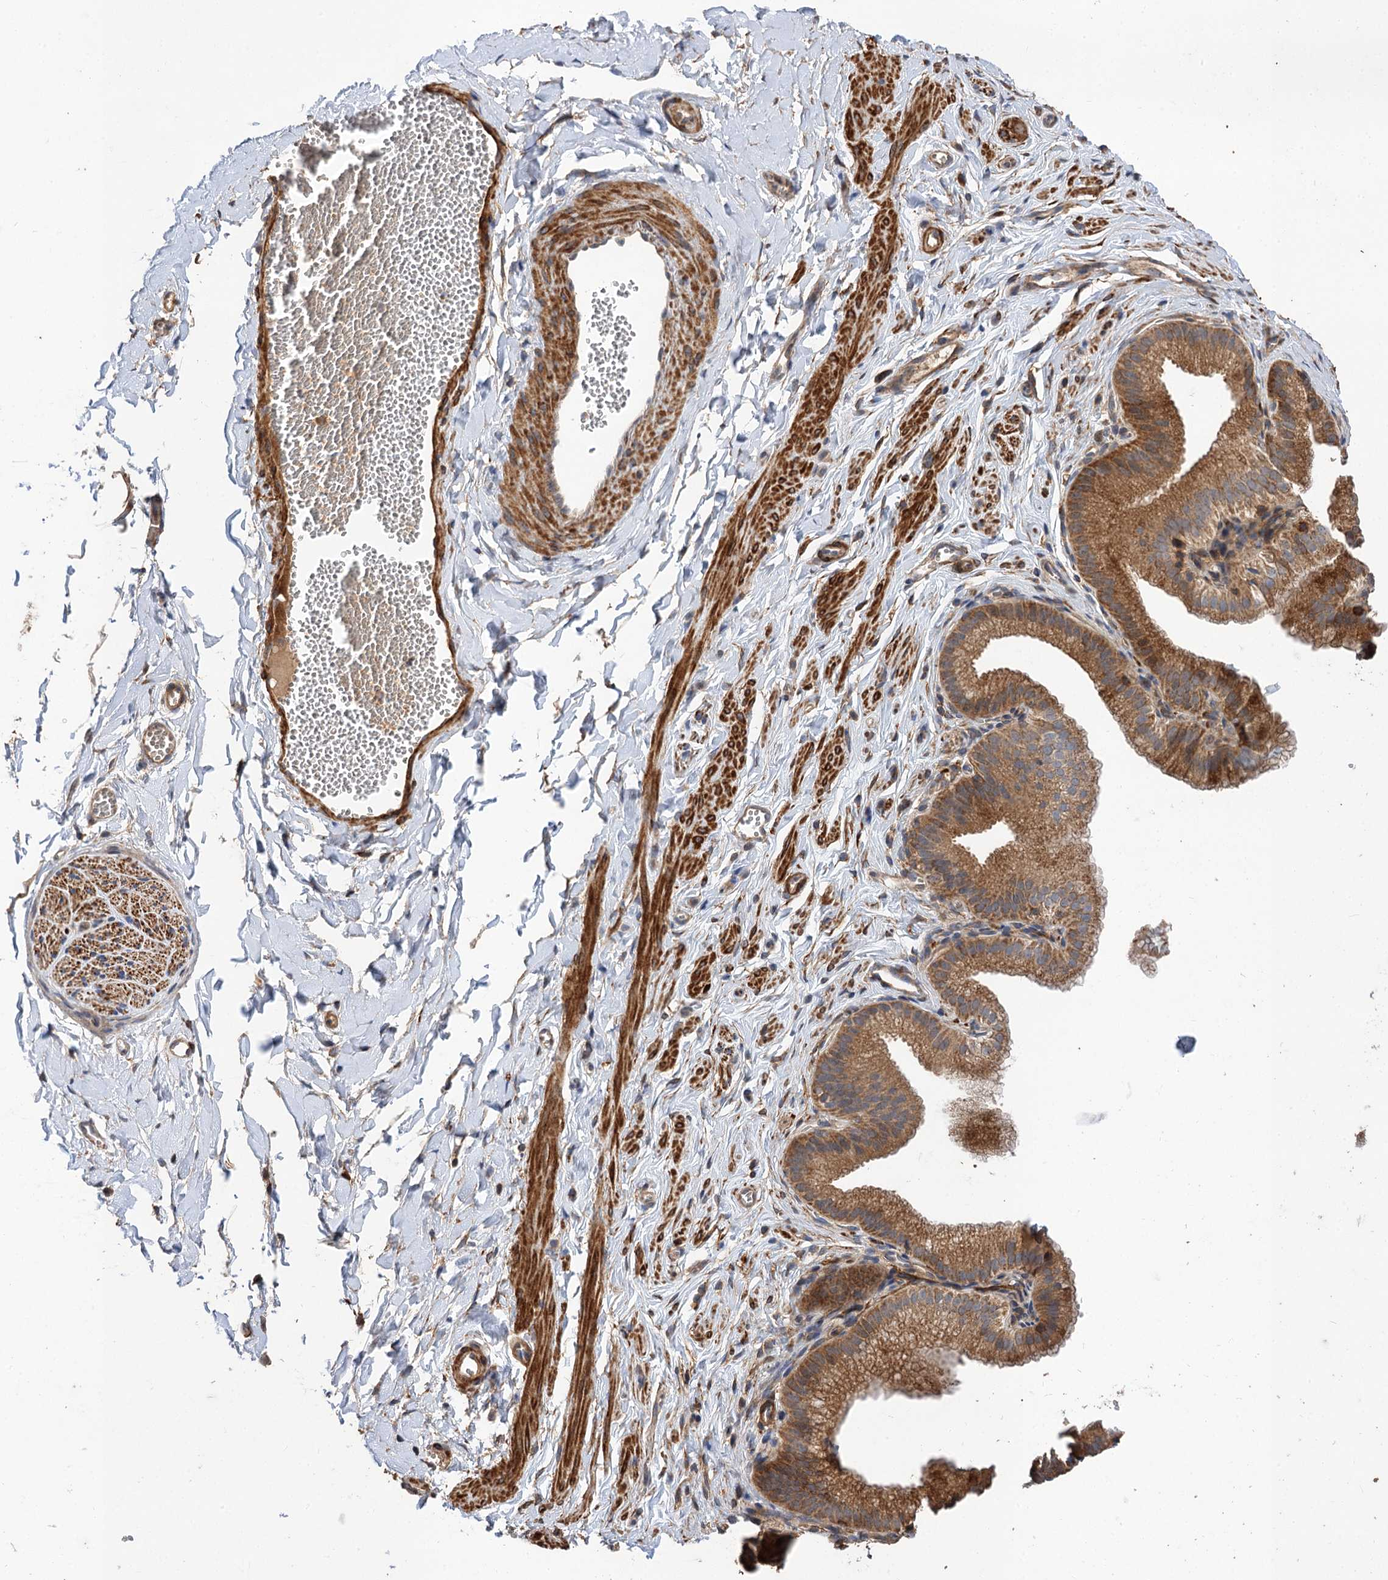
{"staining": {"intensity": "weak", "quantity": ">75%", "location": "cytoplasmic/membranous"}, "tissue": "adipose tissue", "cell_type": "Adipocytes", "image_type": "normal", "snomed": [{"axis": "morphology", "description": "Normal tissue, NOS"}, {"axis": "topography", "description": "Gallbladder"}, {"axis": "topography", "description": "Peripheral nerve tissue"}], "caption": "Adipose tissue stained with a protein marker reveals weak staining in adipocytes.", "gene": "FBXW8", "patient": {"sex": "male", "age": 38}}